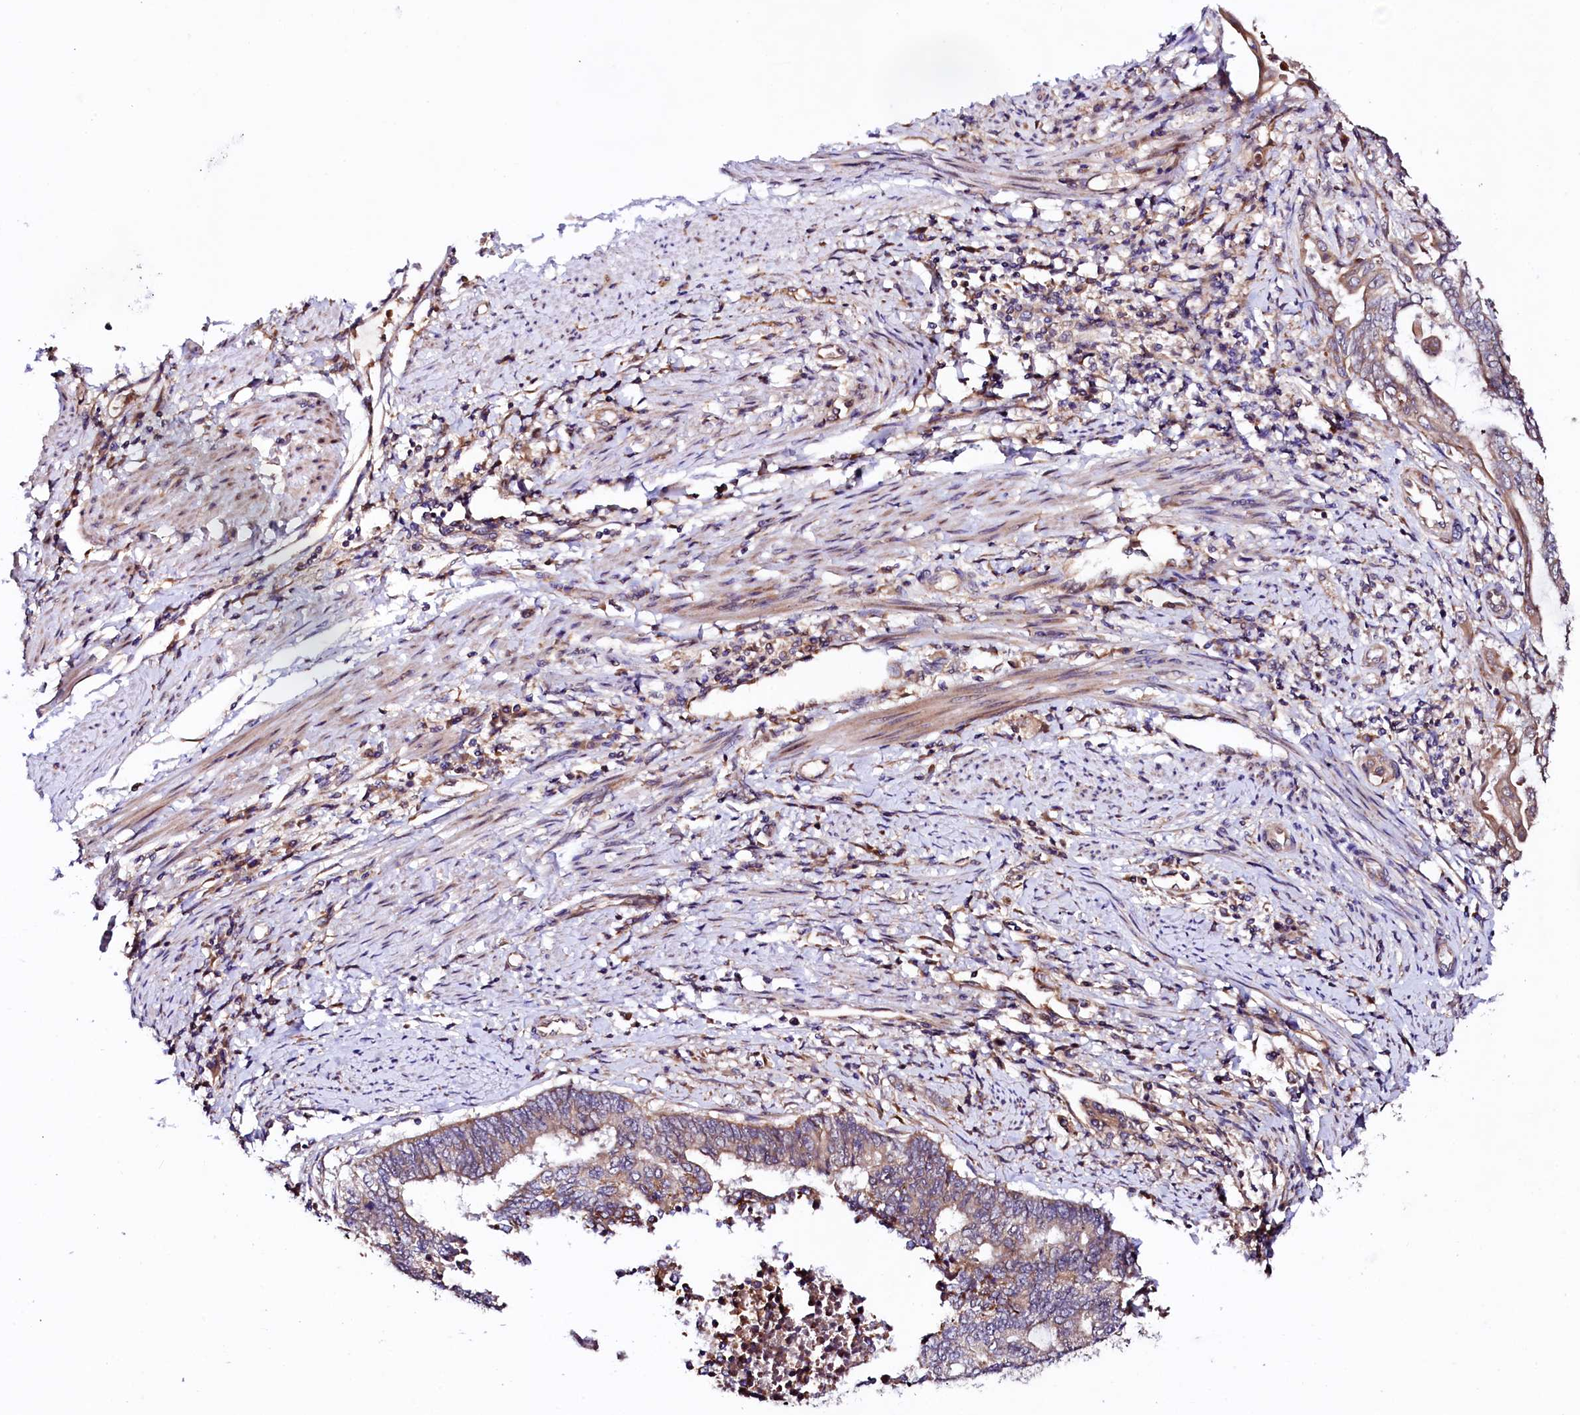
{"staining": {"intensity": "weak", "quantity": "25%-75%", "location": "cytoplasmic/membranous"}, "tissue": "endometrial cancer", "cell_type": "Tumor cells", "image_type": "cancer", "snomed": [{"axis": "morphology", "description": "Adenocarcinoma, NOS"}, {"axis": "topography", "description": "Uterus"}, {"axis": "topography", "description": "Endometrium"}], "caption": "Protein expression analysis of endometrial adenocarcinoma shows weak cytoplasmic/membranous expression in approximately 25%-75% of tumor cells.", "gene": "UBE3C", "patient": {"sex": "female", "age": 70}}